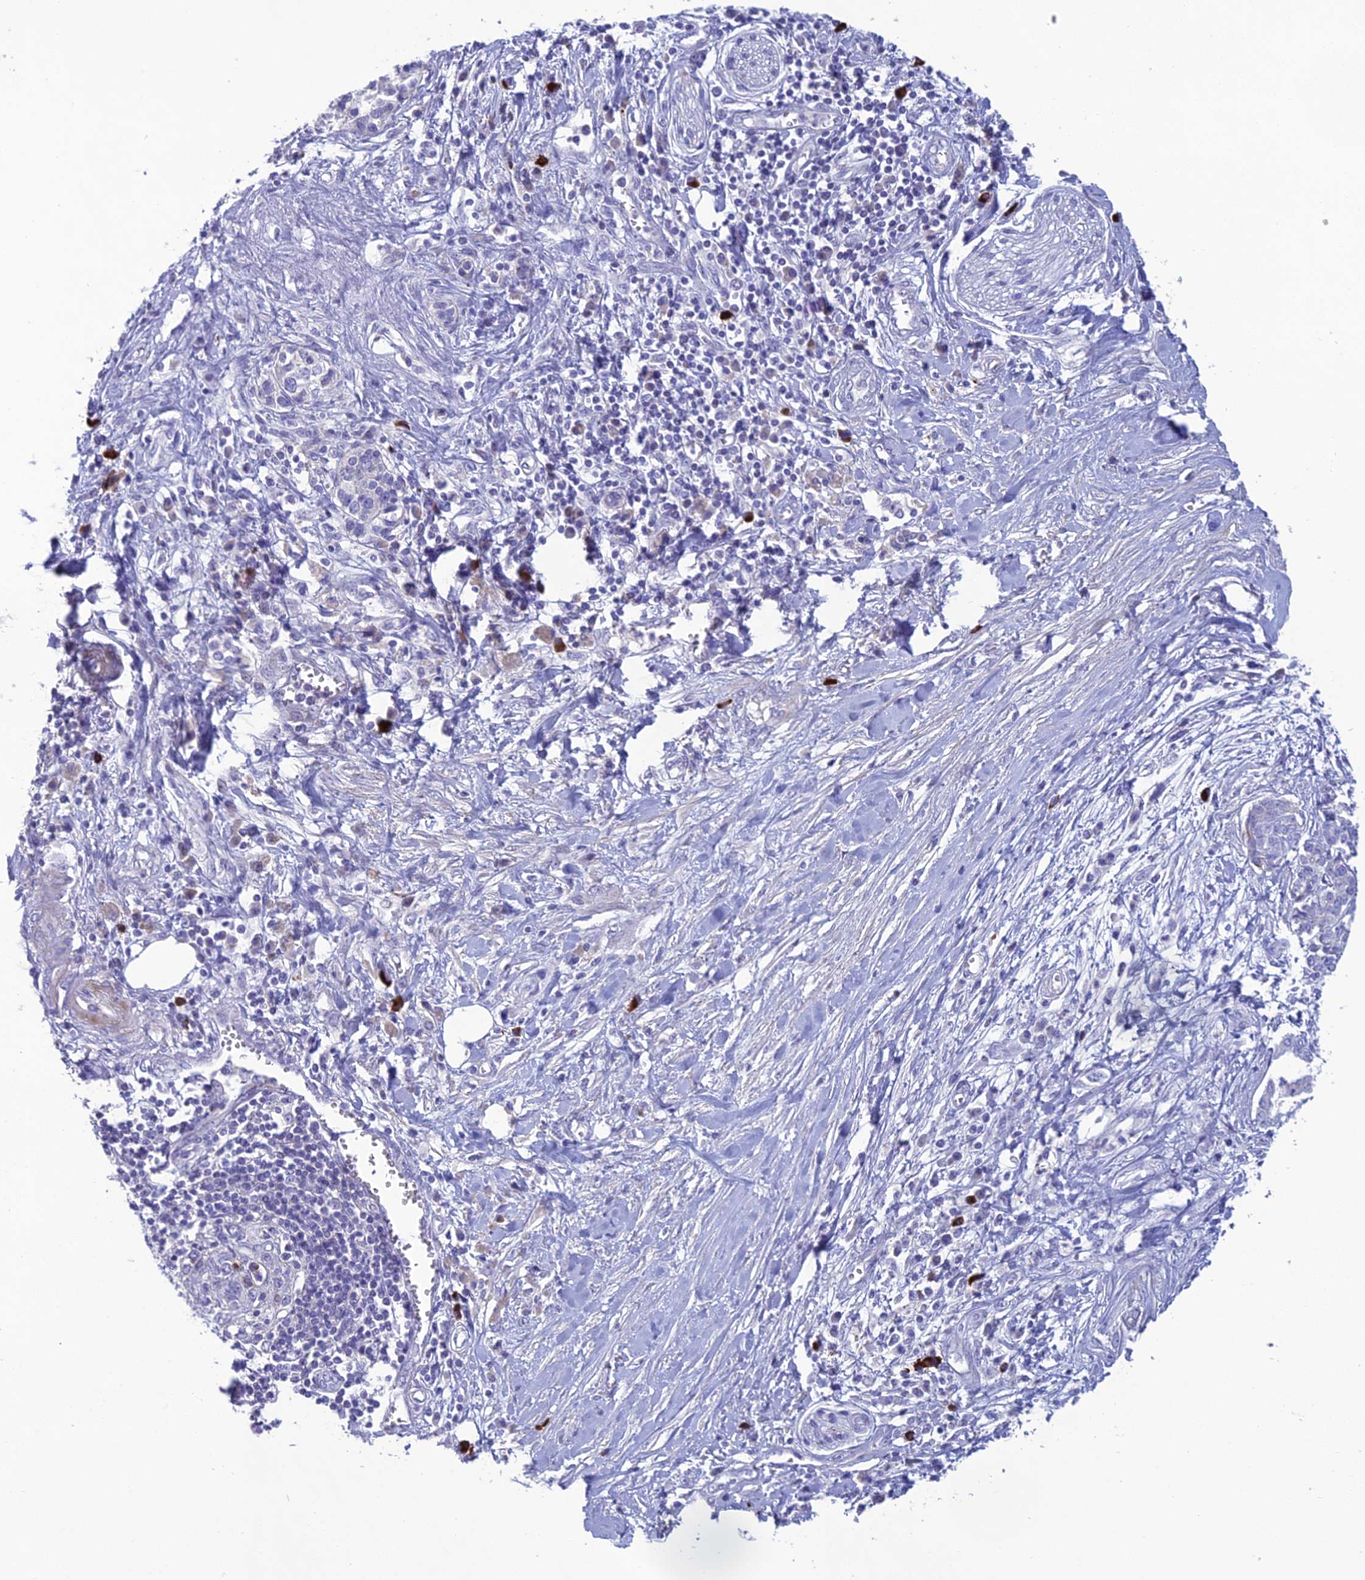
{"staining": {"intensity": "negative", "quantity": "none", "location": "none"}, "tissue": "pancreatic cancer", "cell_type": "Tumor cells", "image_type": "cancer", "snomed": [{"axis": "morphology", "description": "Adenocarcinoma, NOS"}, {"axis": "topography", "description": "Pancreas"}], "caption": "The histopathology image demonstrates no staining of tumor cells in pancreatic cancer (adenocarcinoma). The staining was performed using DAB (3,3'-diaminobenzidine) to visualize the protein expression in brown, while the nuclei were stained in blue with hematoxylin (Magnification: 20x).", "gene": "OR56B1", "patient": {"sex": "female", "age": 56}}